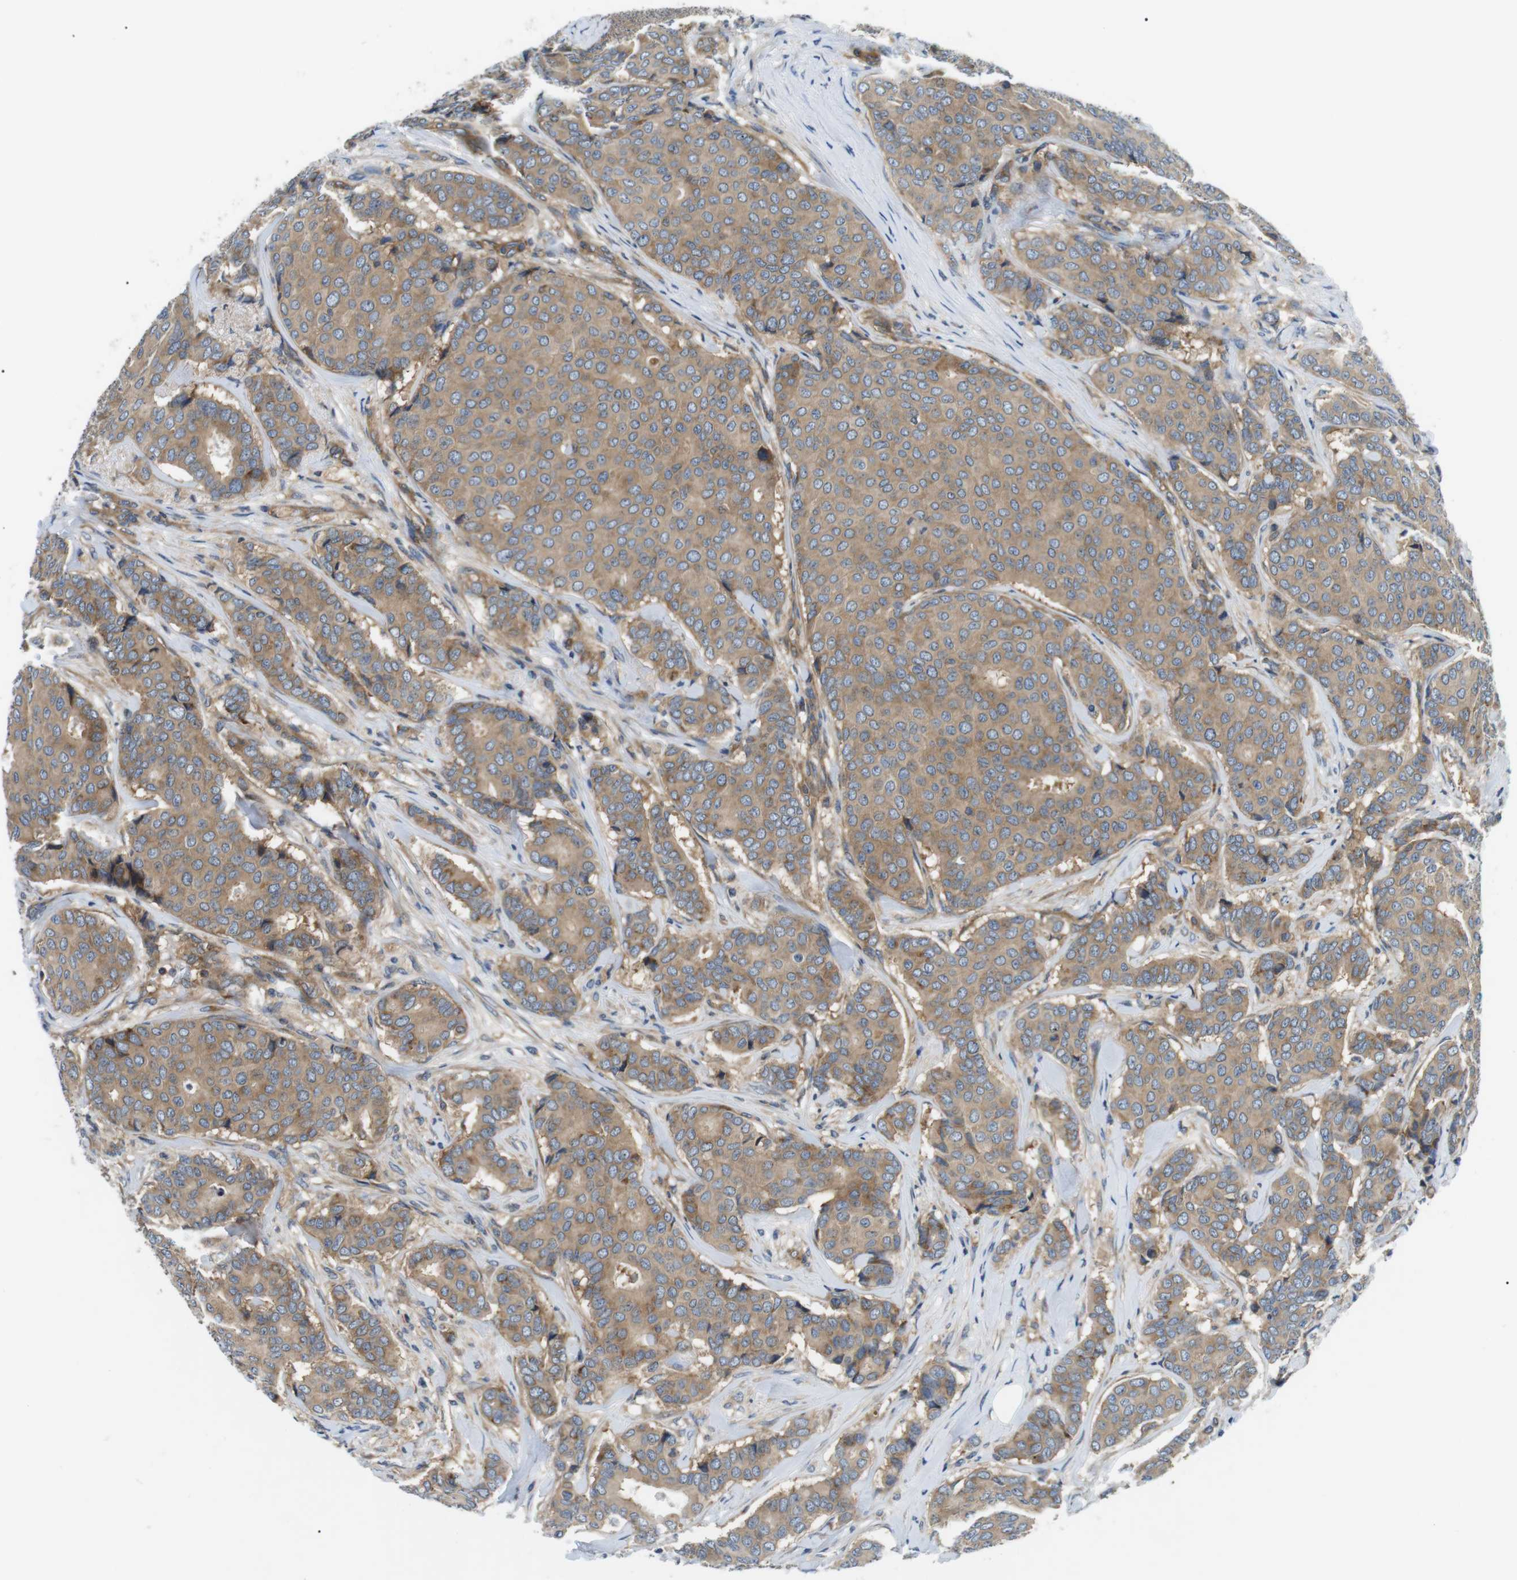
{"staining": {"intensity": "weak", "quantity": ">75%", "location": "cytoplasmic/membranous"}, "tissue": "breast cancer", "cell_type": "Tumor cells", "image_type": "cancer", "snomed": [{"axis": "morphology", "description": "Duct carcinoma"}, {"axis": "topography", "description": "Breast"}], "caption": "Intraductal carcinoma (breast) stained for a protein reveals weak cytoplasmic/membranous positivity in tumor cells.", "gene": "DIPK1A", "patient": {"sex": "female", "age": 75}}